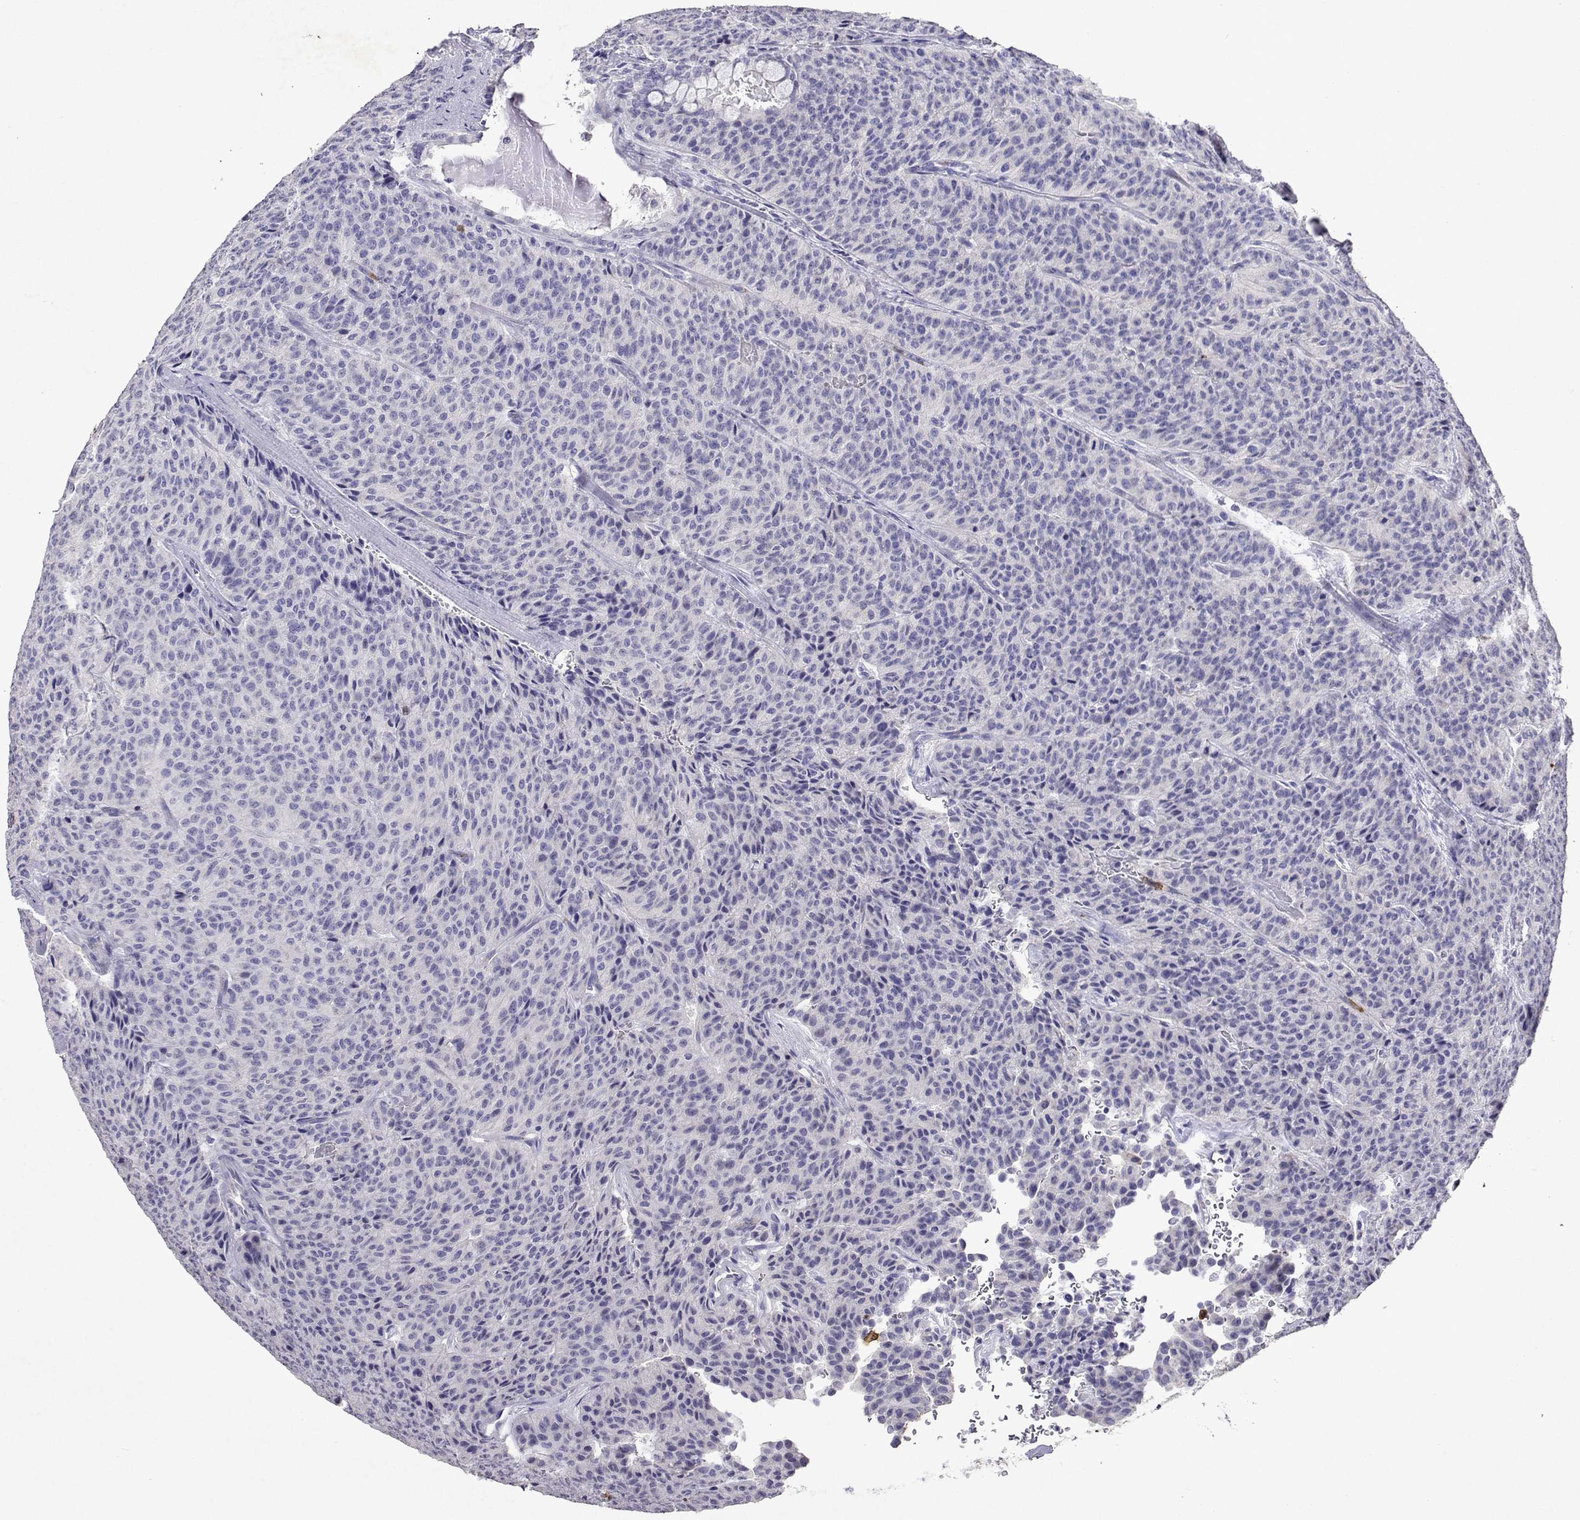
{"staining": {"intensity": "negative", "quantity": "none", "location": "none"}, "tissue": "carcinoid", "cell_type": "Tumor cells", "image_type": "cancer", "snomed": [{"axis": "morphology", "description": "Carcinoid, malignant, NOS"}, {"axis": "topography", "description": "Lung"}], "caption": "The micrograph demonstrates no significant expression in tumor cells of carcinoid.", "gene": "DUSP28", "patient": {"sex": "male", "age": 71}}